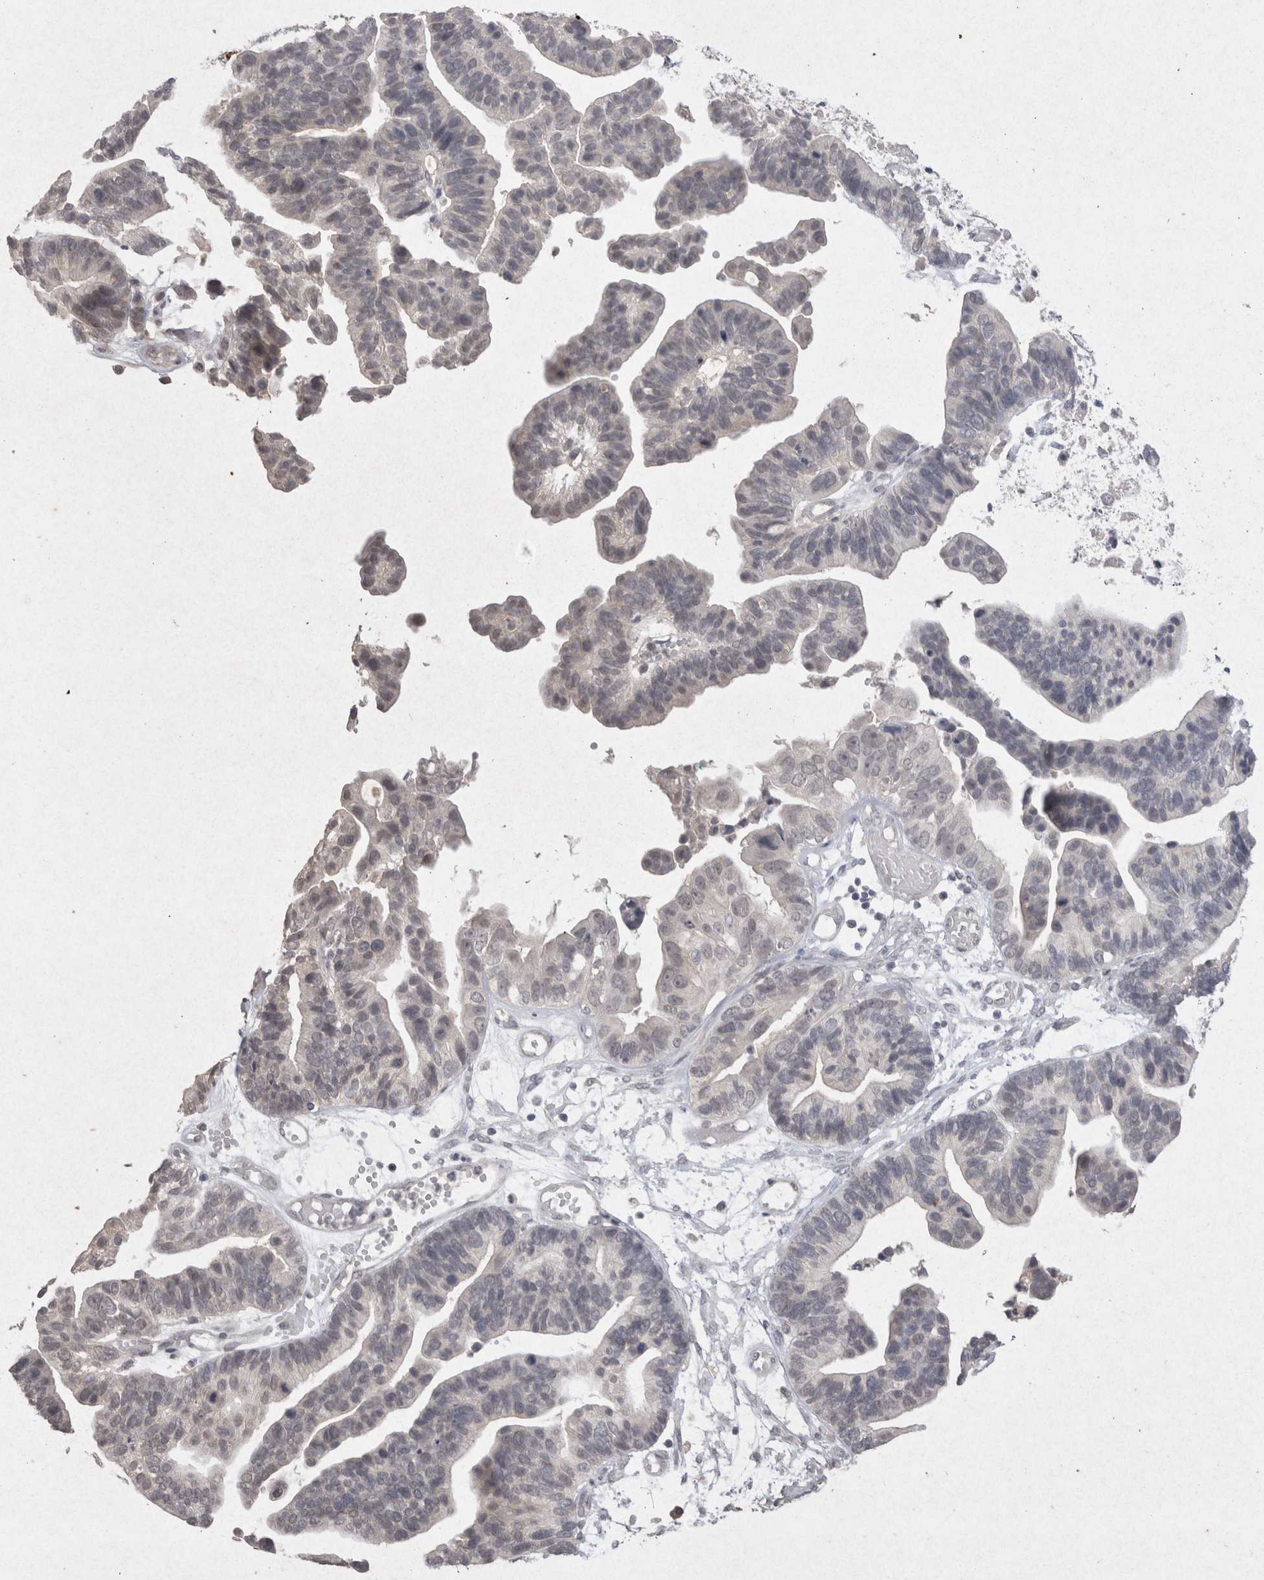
{"staining": {"intensity": "negative", "quantity": "none", "location": "none"}, "tissue": "ovarian cancer", "cell_type": "Tumor cells", "image_type": "cancer", "snomed": [{"axis": "morphology", "description": "Cystadenocarcinoma, serous, NOS"}, {"axis": "topography", "description": "Ovary"}], "caption": "The histopathology image displays no staining of tumor cells in serous cystadenocarcinoma (ovarian).", "gene": "LYVE1", "patient": {"sex": "female", "age": 56}}